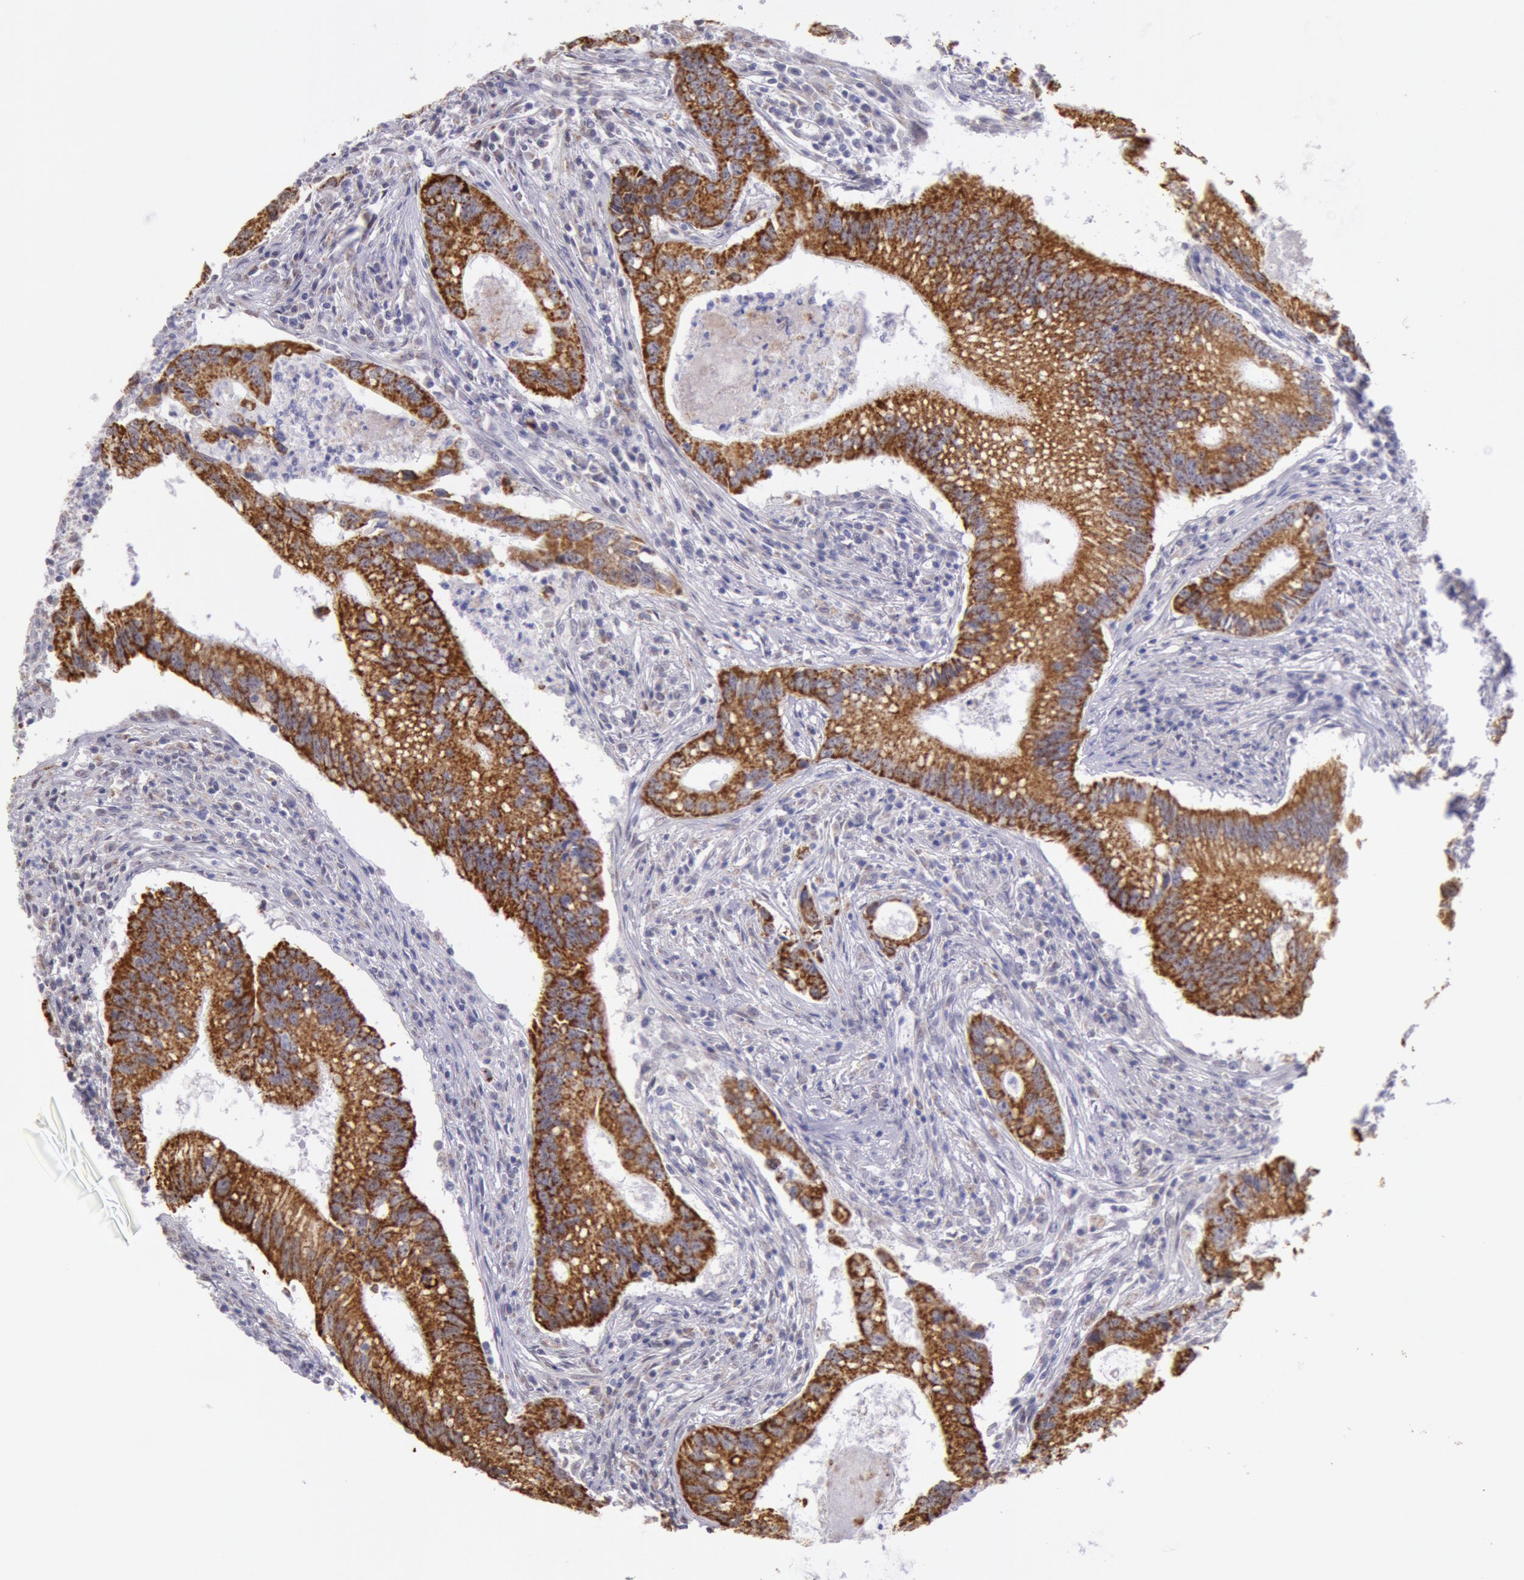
{"staining": {"intensity": "strong", "quantity": ">75%", "location": "cytoplasmic/membranous"}, "tissue": "colorectal cancer", "cell_type": "Tumor cells", "image_type": "cancer", "snomed": [{"axis": "morphology", "description": "Adenocarcinoma, NOS"}, {"axis": "topography", "description": "Rectum"}], "caption": "Human colorectal adenocarcinoma stained with a brown dye demonstrates strong cytoplasmic/membranous positive staining in about >75% of tumor cells.", "gene": "FRMD6", "patient": {"sex": "female", "age": 81}}